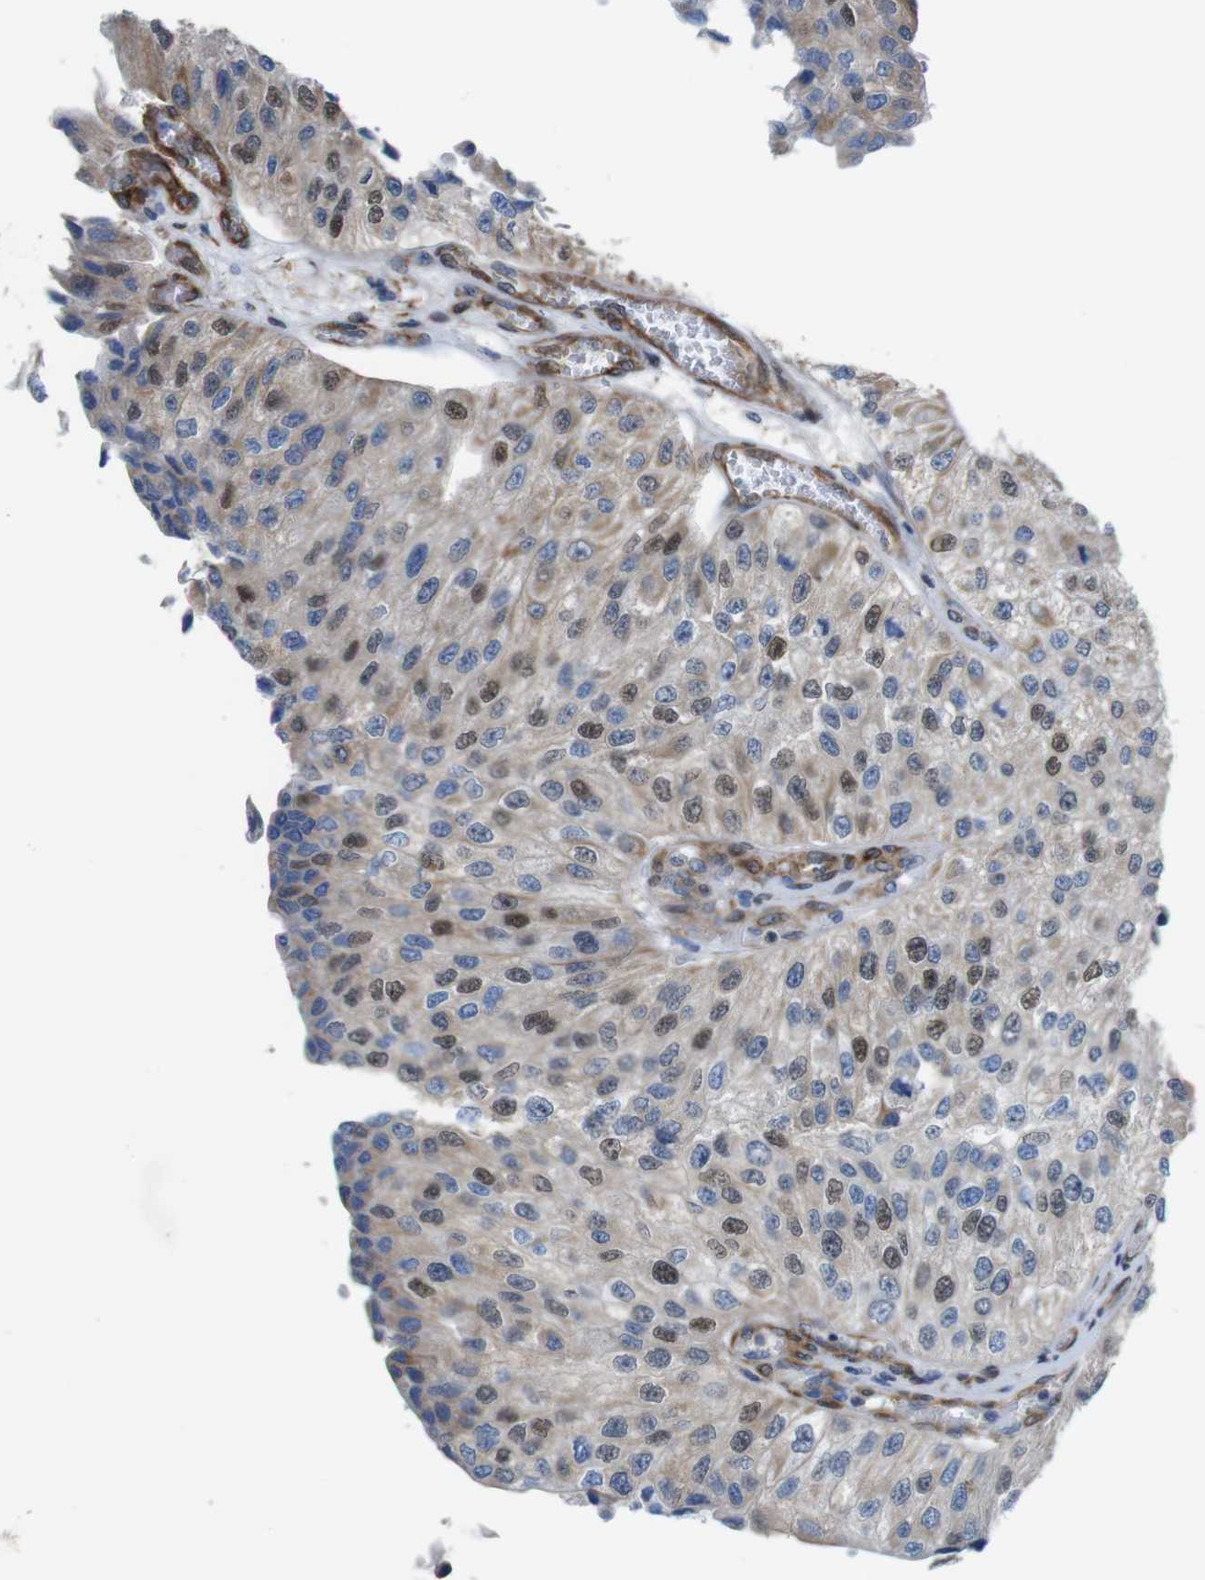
{"staining": {"intensity": "moderate", "quantity": "<25%", "location": "nuclear"}, "tissue": "urothelial cancer", "cell_type": "Tumor cells", "image_type": "cancer", "snomed": [{"axis": "morphology", "description": "Urothelial carcinoma, High grade"}, {"axis": "topography", "description": "Kidney"}, {"axis": "topography", "description": "Urinary bladder"}], "caption": "Immunohistochemical staining of urothelial cancer displays low levels of moderate nuclear protein staining in approximately <25% of tumor cells.", "gene": "PTGER4", "patient": {"sex": "male", "age": 77}}